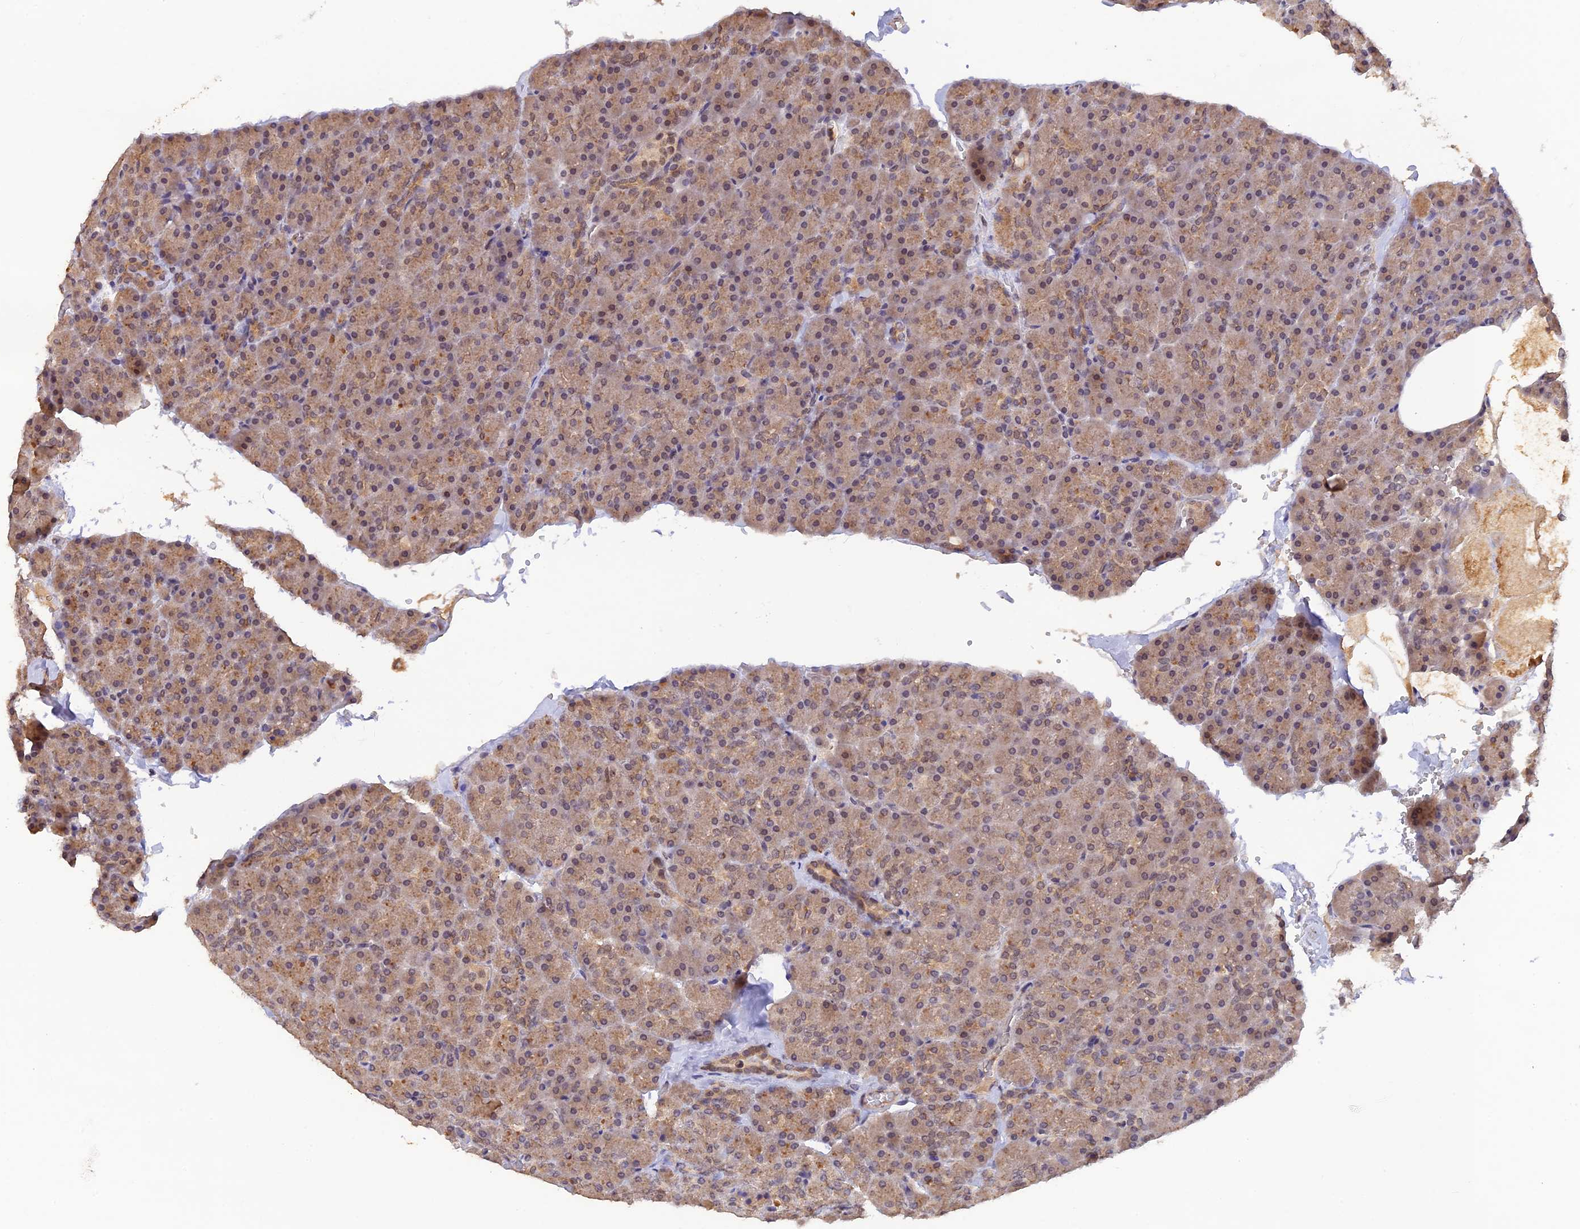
{"staining": {"intensity": "moderate", "quantity": ">75%", "location": "cytoplasmic/membranous,nuclear"}, "tissue": "pancreas", "cell_type": "Exocrine glandular cells", "image_type": "normal", "snomed": [{"axis": "morphology", "description": "Normal tissue, NOS"}, {"axis": "topography", "description": "Pancreas"}], "caption": "This image demonstrates IHC staining of normal human pancreas, with medium moderate cytoplasmic/membranous,nuclear positivity in about >75% of exocrine glandular cells.", "gene": "ZNF436", "patient": {"sex": "male", "age": 36}}